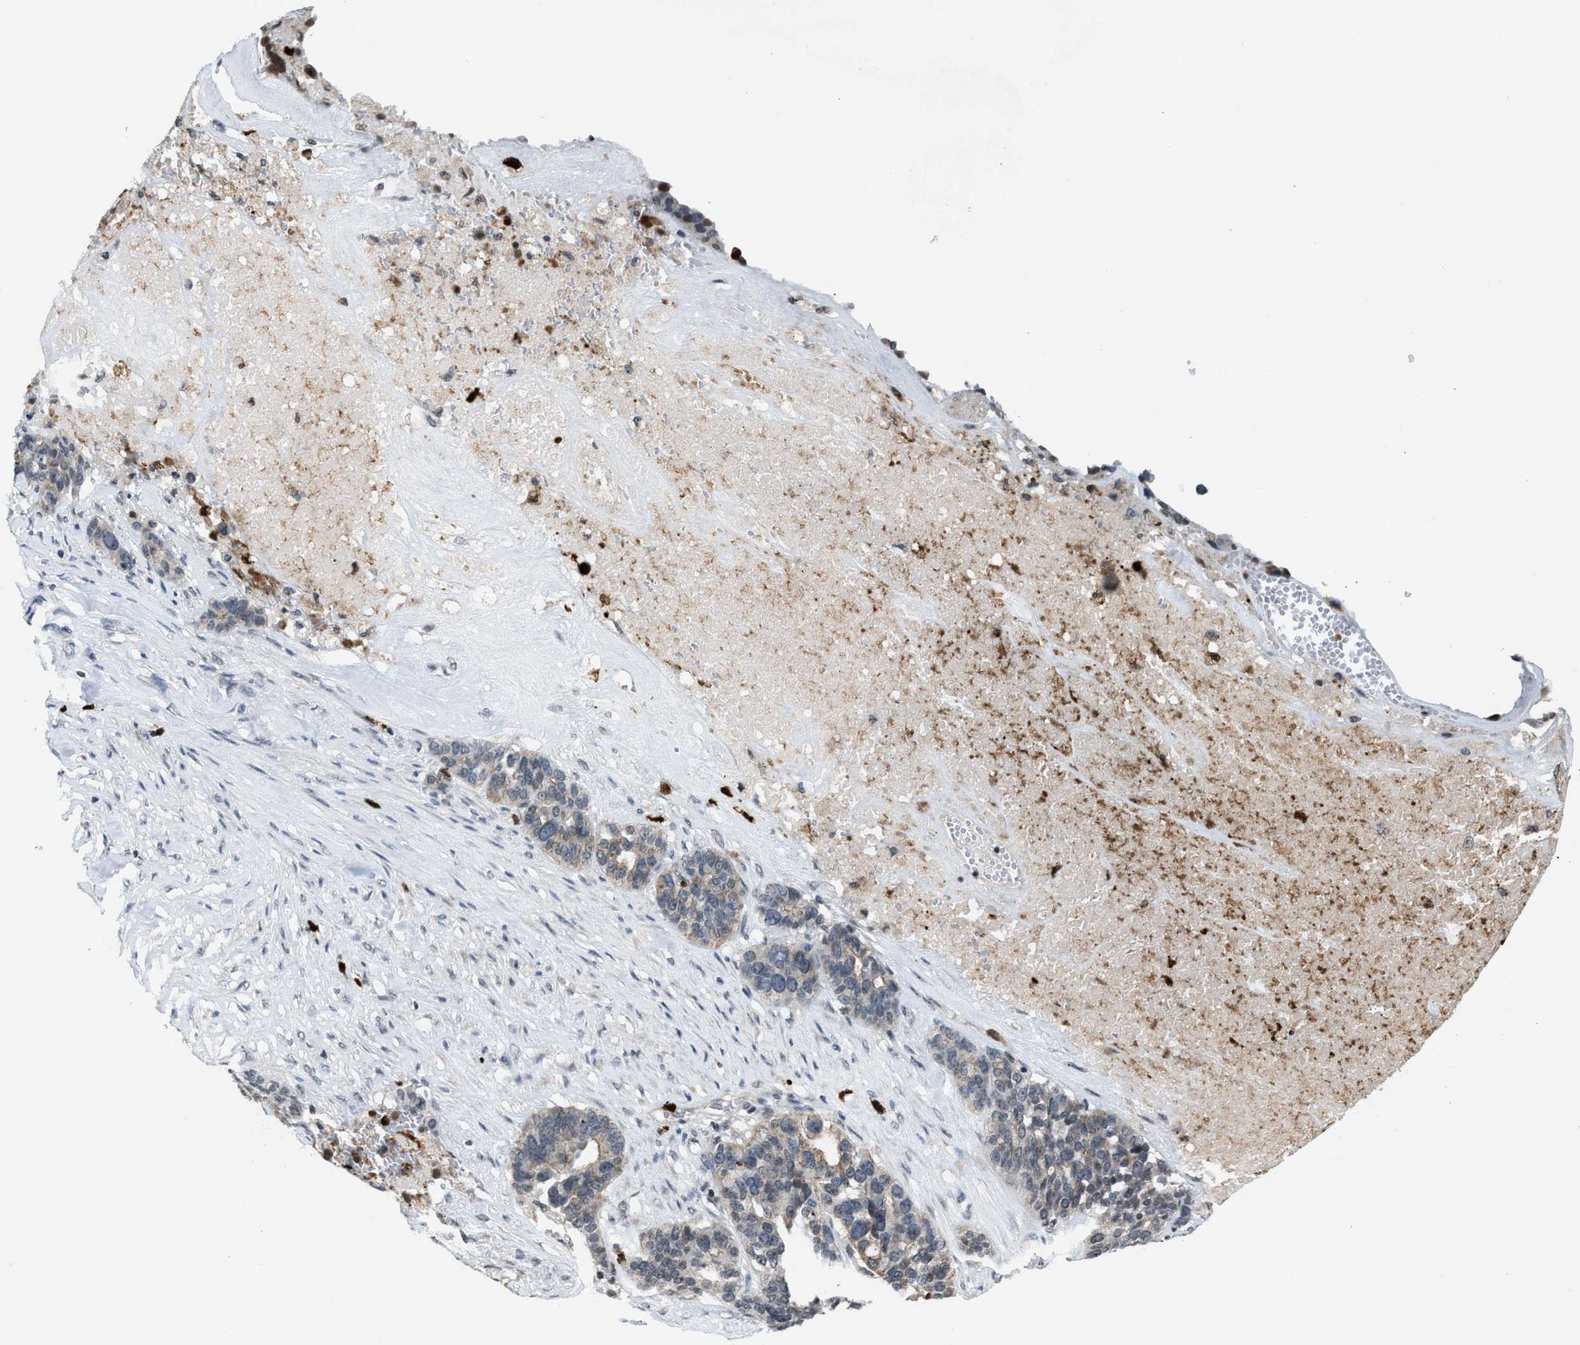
{"staining": {"intensity": "weak", "quantity": "25%-75%", "location": "cytoplasmic/membranous"}, "tissue": "ovarian cancer", "cell_type": "Tumor cells", "image_type": "cancer", "snomed": [{"axis": "morphology", "description": "Cystadenocarcinoma, serous, NOS"}, {"axis": "topography", "description": "Ovary"}], "caption": "Ovarian cancer tissue reveals weak cytoplasmic/membranous positivity in approximately 25%-75% of tumor cells, visualized by immunohistochemistry.", "gene": "PRUNE2", "patient": {"sex": "female", "age": 59}}